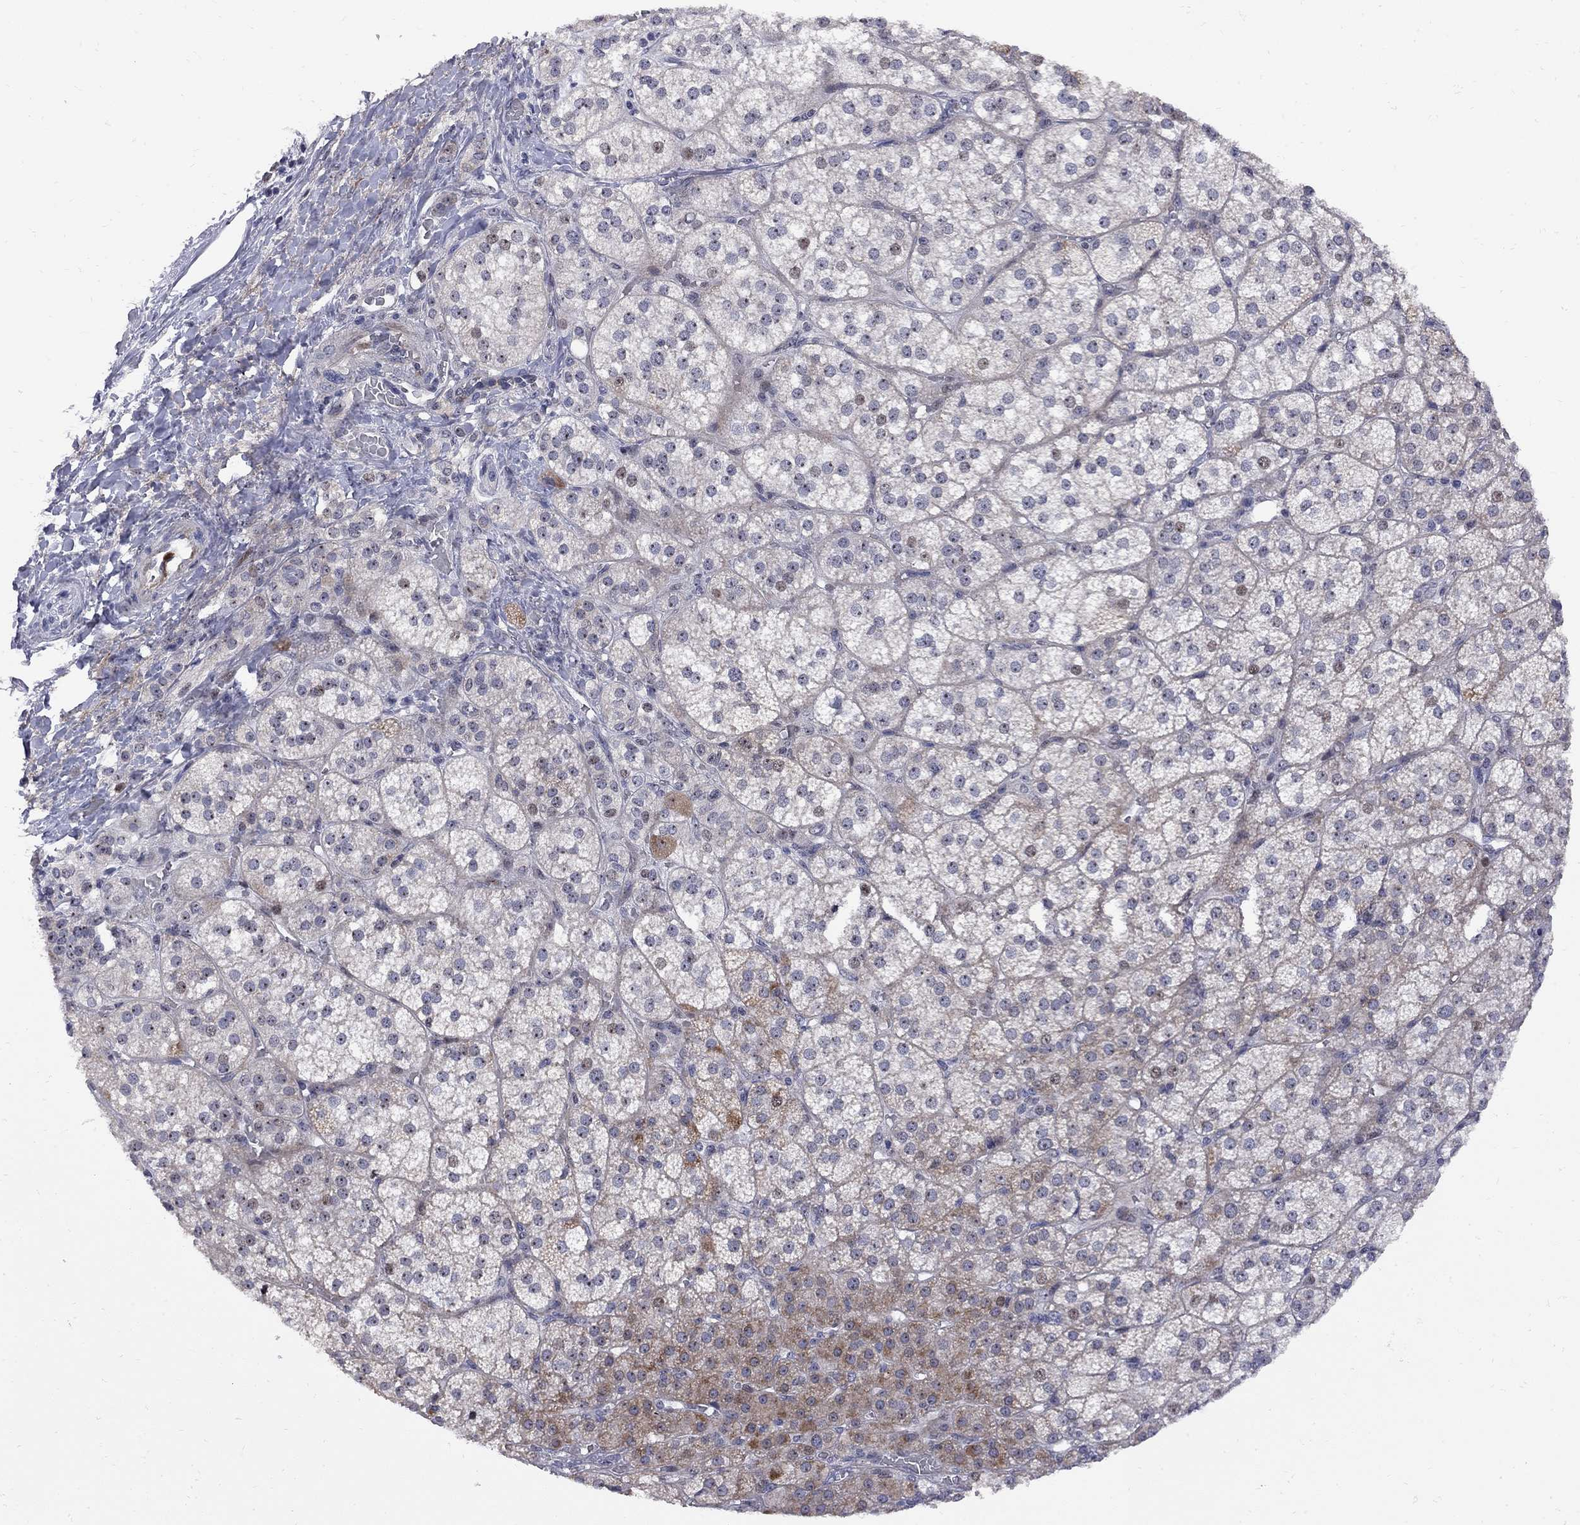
{"staining": {"intensity": "weak", "quantity": "25%-75%", "location": "cytoplasmic/membranous"}, "tissue": "adrenal gland", "cell_type": "Glandular cells", "image_type": "normal", "snomed": [{"axis": "morphology", "description": "Normal tissue, NOS"}, {"axis": "topography", "description": "Adrenal gland"}], "caption": "IHC photomicrograph of benign adrenal gland stained for a protein (brown), which demonstrates low levels of weak cytoplasmic/membranous staining in about 25%-75% of glandular cells.", "gene": "DHX33", "patient": {"sex": "female", "age": 60}}